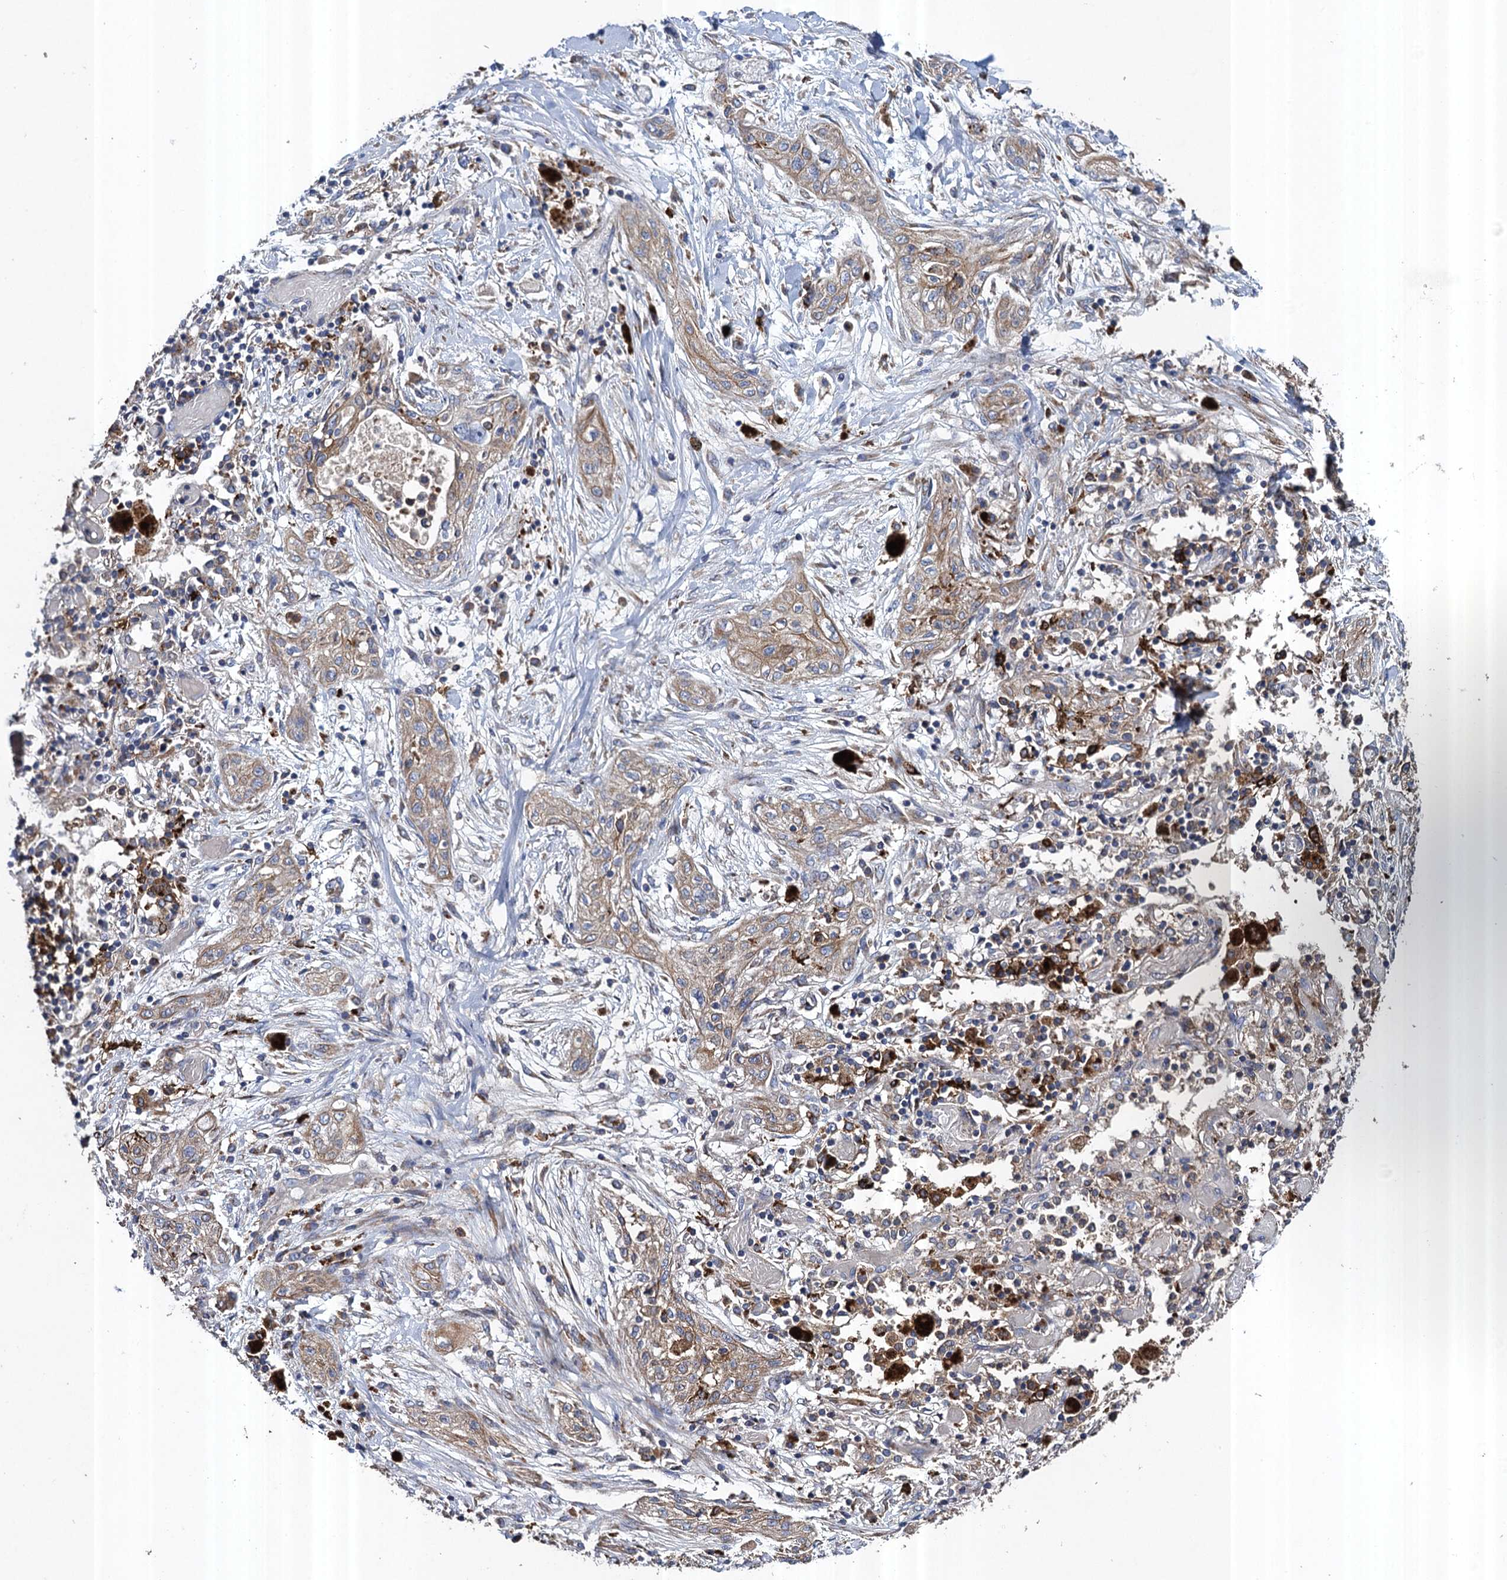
{"staining": {"intensity": "moderate", "quantity": ">75%", "location": "cytoplasmic/membranous"}, "tissue": "lung cancer", "cell_type": "Tumor cells", "image_type": "cancer", "snomed": [{"axis": "morphology", "description": "Squamous cell carcinoma, NOS"}, {"axis": "topography", "description": "Lung"}], "caption": "A medium amount of moderate cytoplasmic/membranous staining is identified in about >75% of tumor cells in lung squamous cell carcinoma tissue. (DAB = brown stain, brightfield microscopy at high magnification).", "gene": "TXNDC11", "patient": {"sex": "female", "age": 47}}